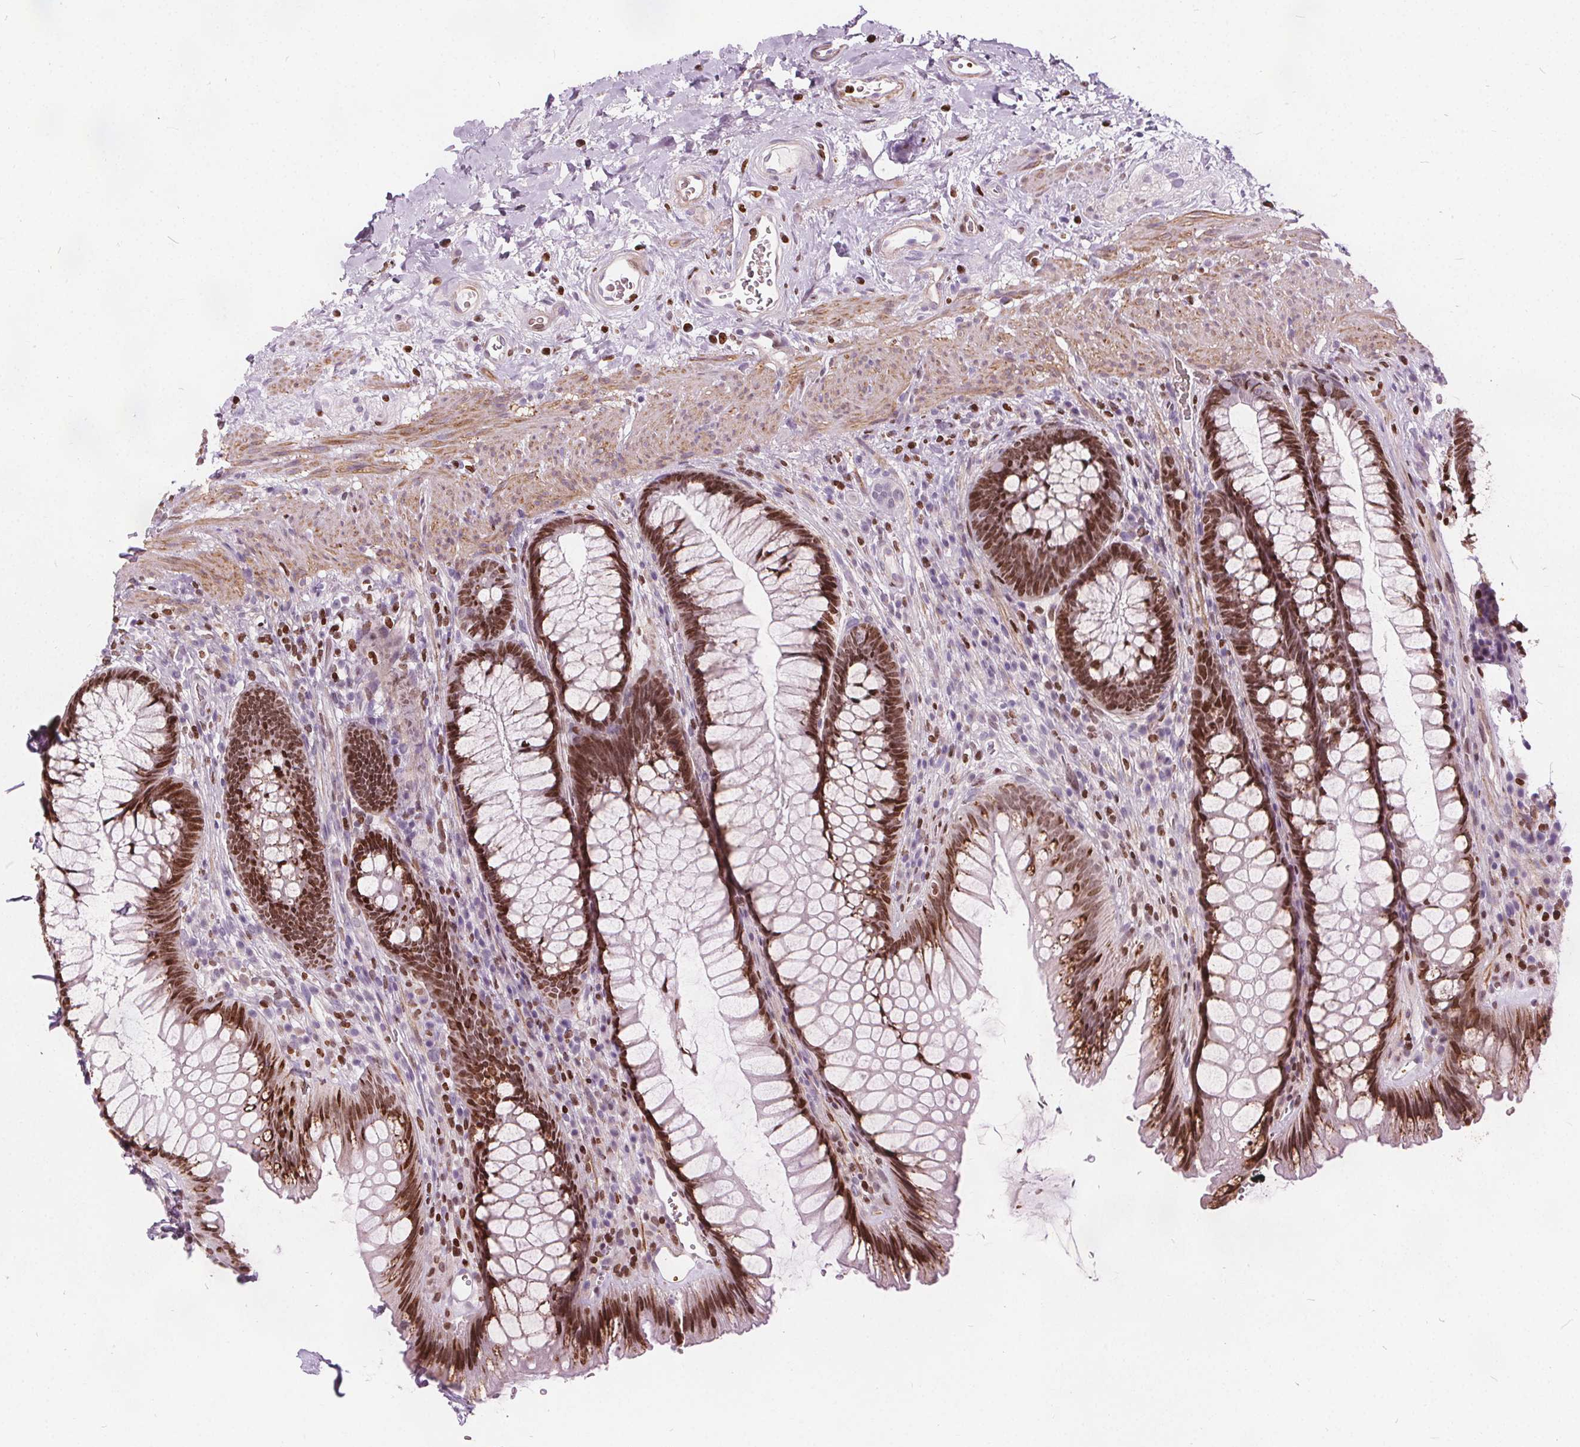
{"staining": {"intensity": "moderate", "quantity": ">75%", "location": "nuclear"}, "tissue": "rectum", "cell_type": "Glandular cells", "image_type": "normal", "snomed": [{"axis": "morphology", "description": "Normal tissue, NOS"}, {"axis": "topography", "description": "Rectum"}], "caption": "Rectum was stained to show a protein in brown. There is medium levels of moderate nuclear expression in approximately >75% of glandular cells. Nuclei are stained in blue.", "gene": "ISLR2", "patient": {"sex": "male", "age": 53}}